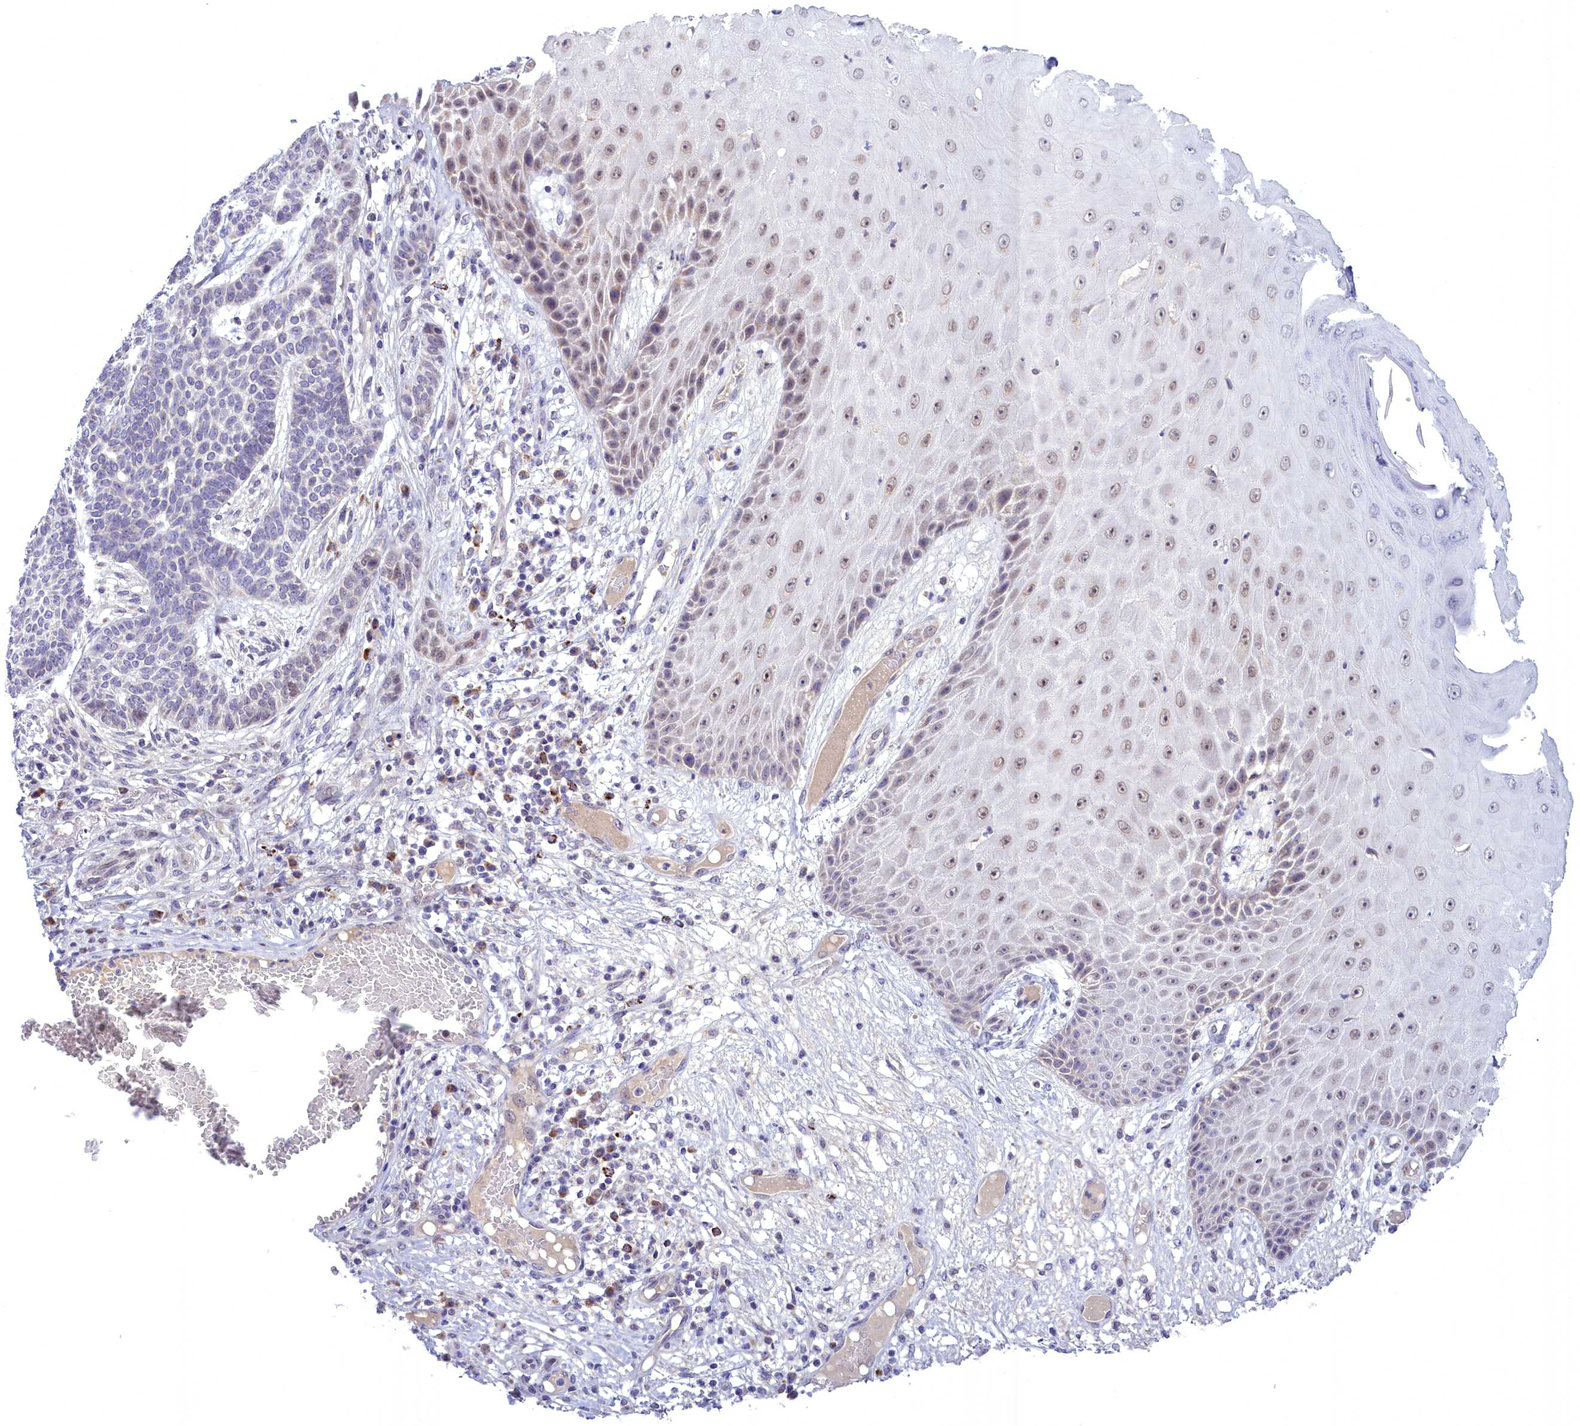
{"staining": {"intensity": "negative", "quantity": "none", "location": "none"}, "tissue": "skin cancer", "cell_type": "Tumor cells", "image_type": "cancer", "snomed": [{"axis": "morphology", "description": "Normal tissue, NOS"}, {"axis": "morphology", "description": "Basal cell carcinoma"}, {"axis": "topography", "description": "Skin"}], "caption": "Basal cell carcinoma (skin) was stained to show a protein in brown. There is no significant positivity in tumor cells.", "gene": "FAM149B1", "patient": {"sex": "male", "age": 64}}